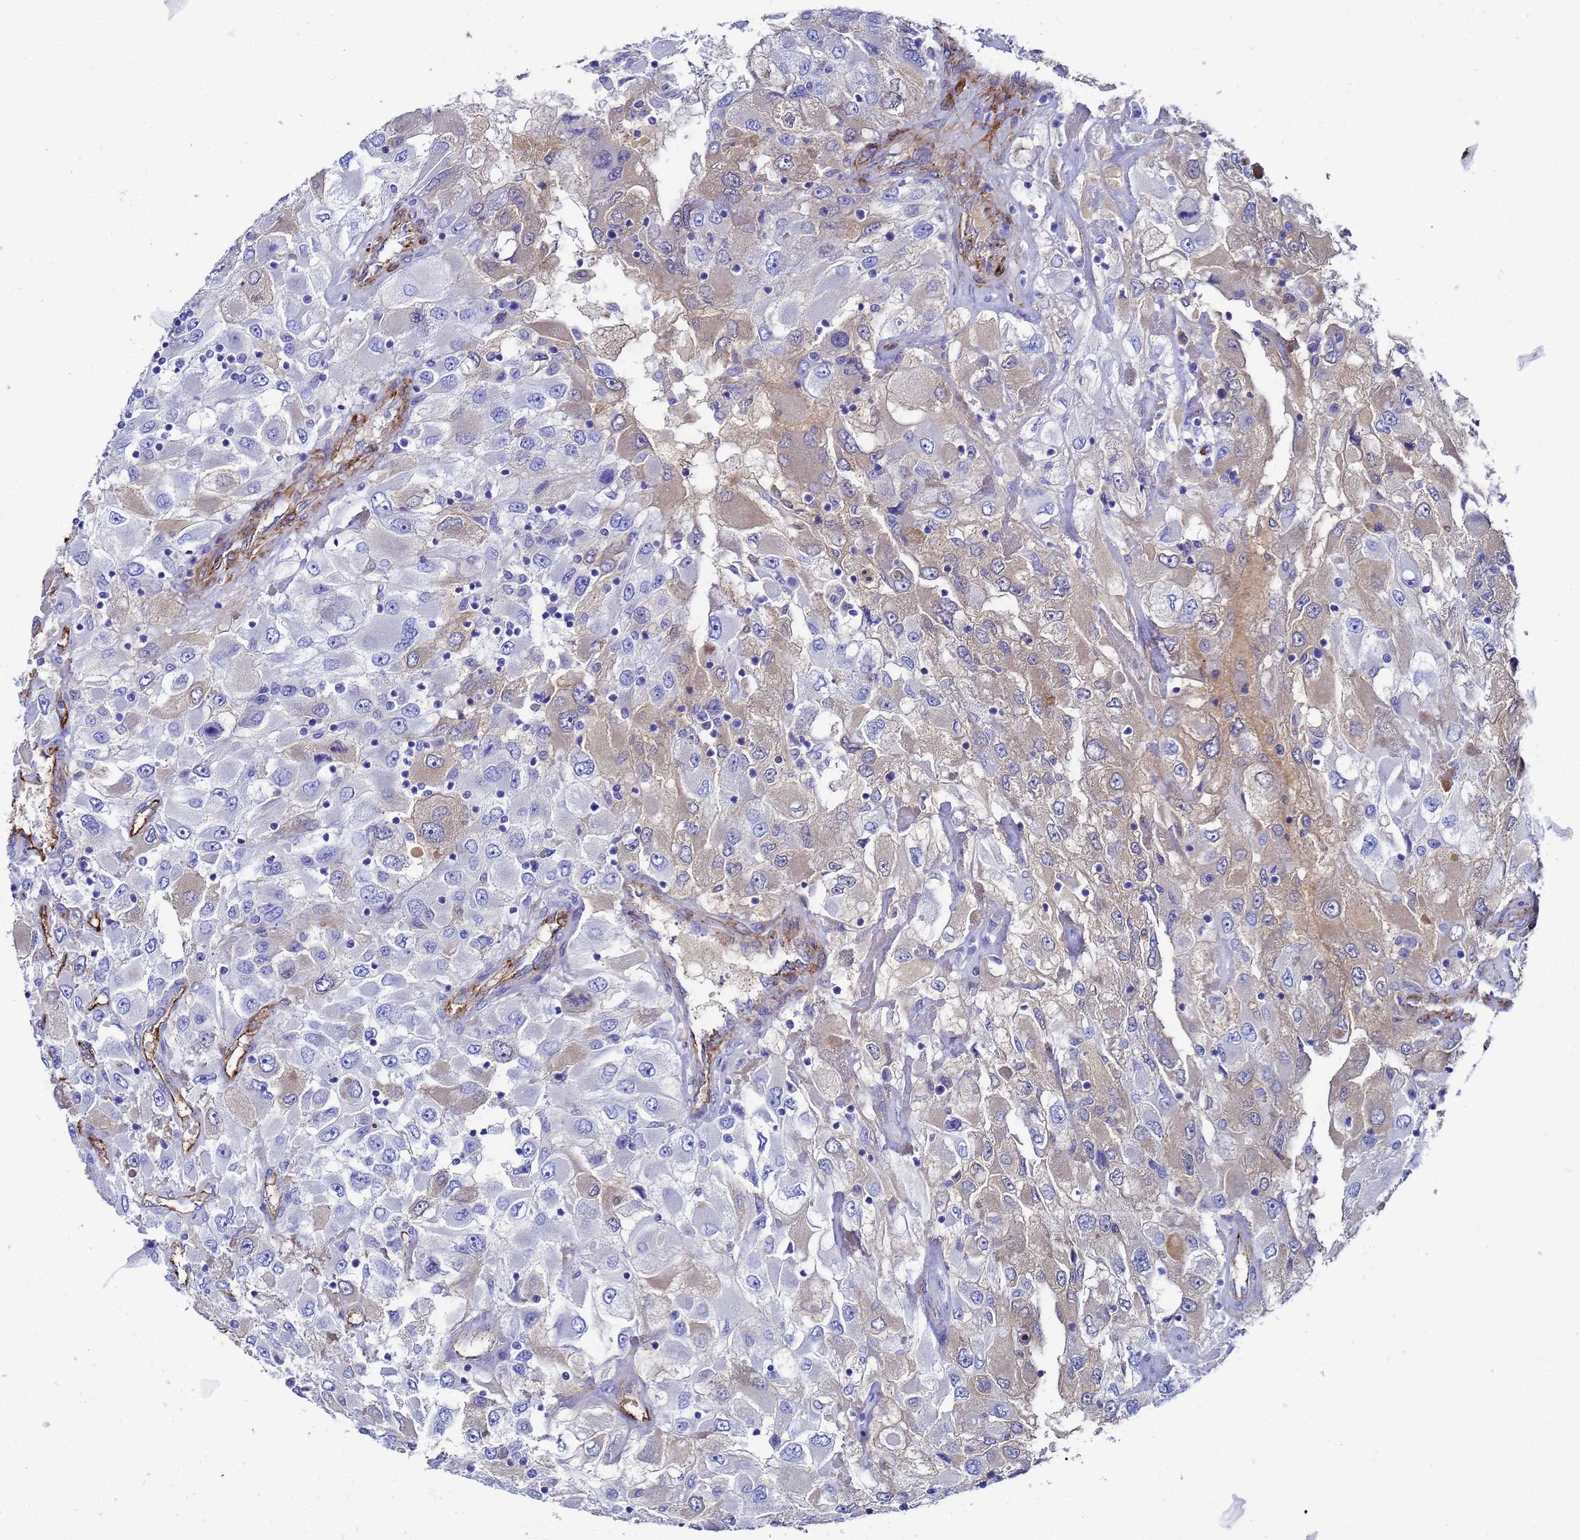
{"staining": {"intensity": "weak", "quantity": "<25%", "location": "cytoplasmic/membranous"}, "tissue": "renal cancer", "cell_type": "Tumor cells", "image_type": "cancer", "snomed": [{"axis": "morphology", "description": "Adenocarcinoma, NOS"}, {"axis": "topography", "description": "Kidney"}], "caption": "Immunohistochemistry (IHC) micrograph of renal cancer stained for a protein (brown), which shows no expression in tumor cells.", "gene": "ADIPOQ", "patient": {"sex": "female", "age": 52}}